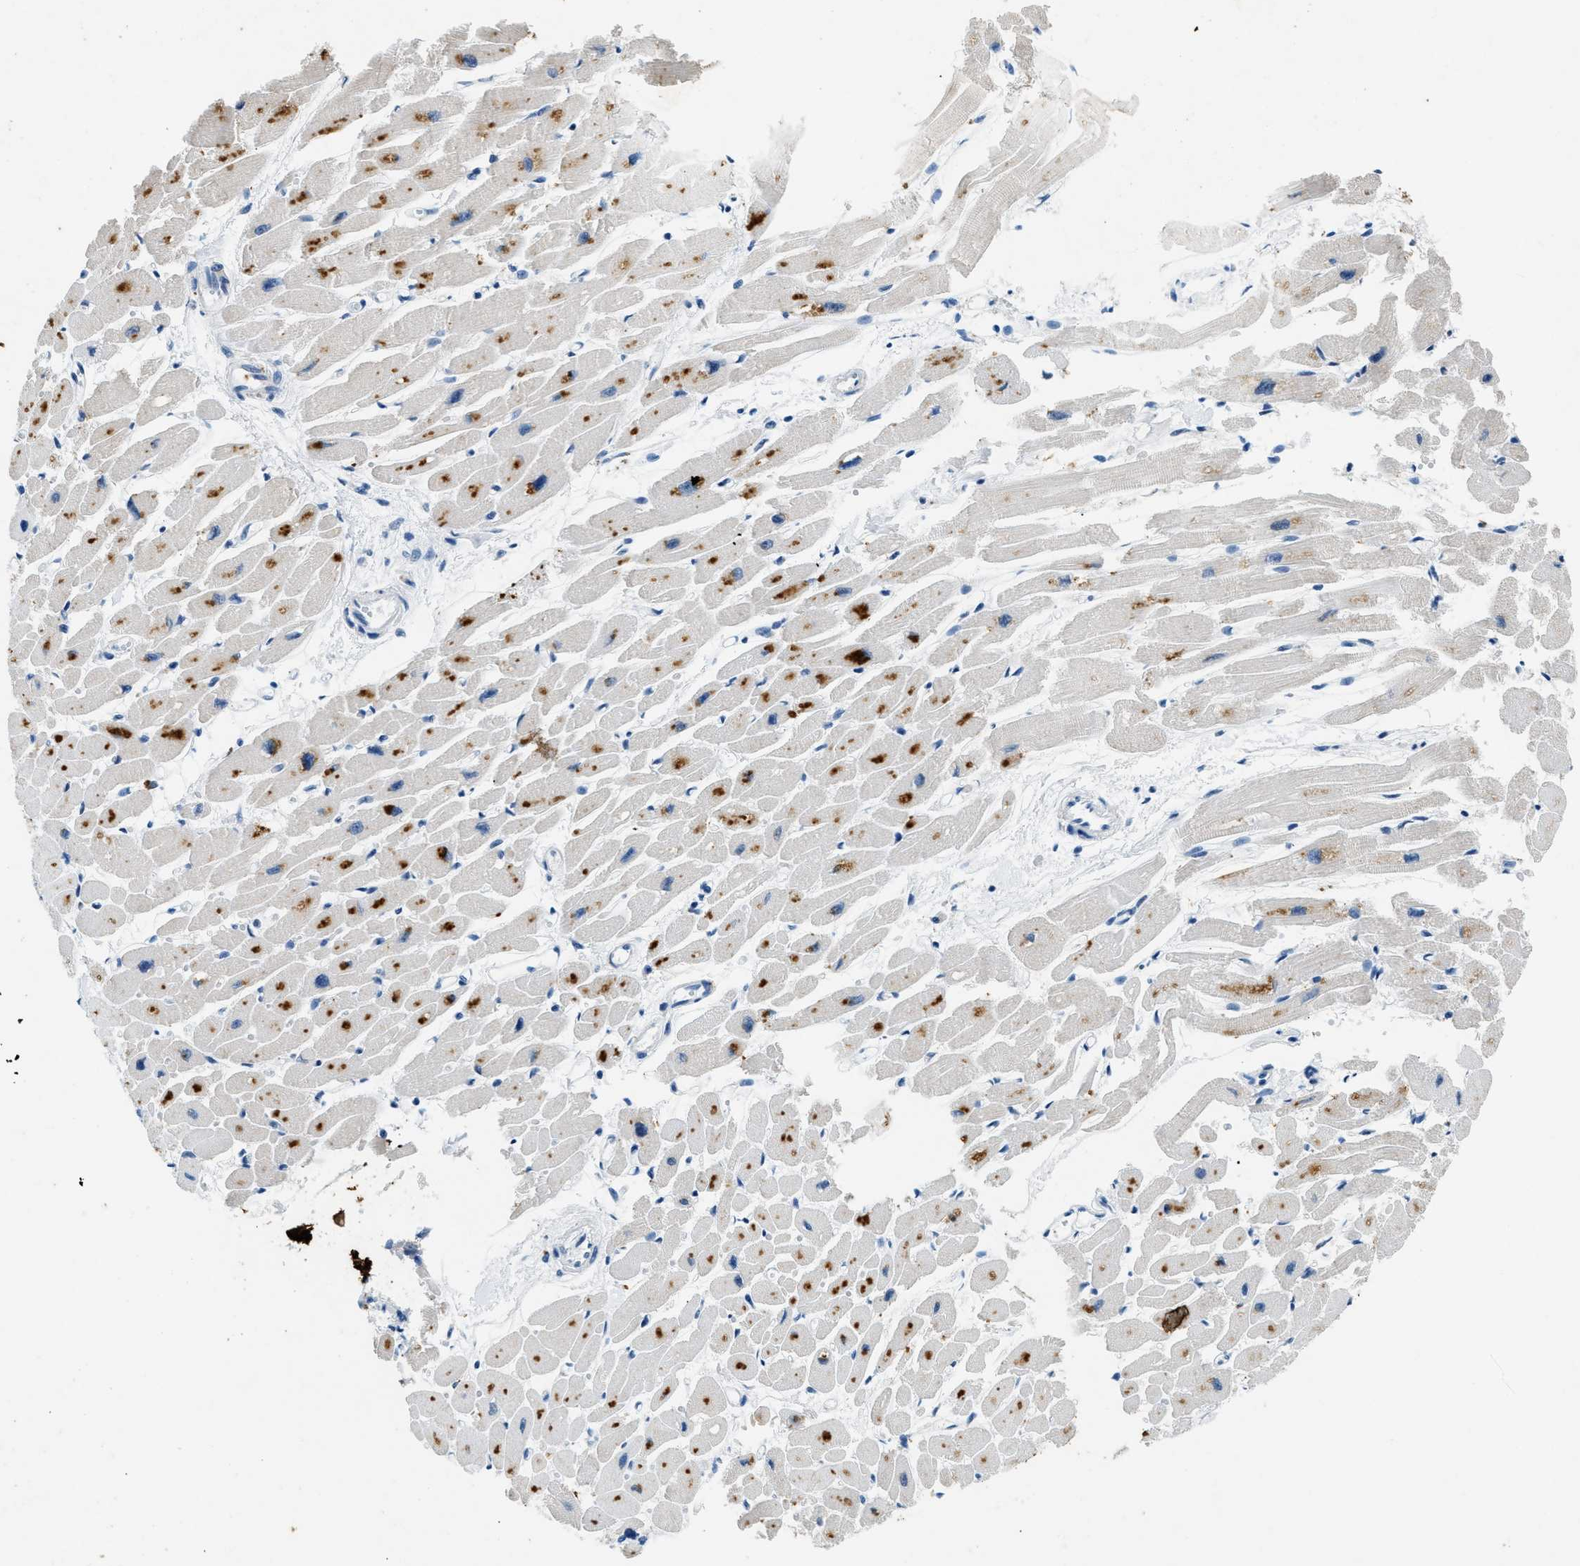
{"staining": {"intensity": "moderate", "quantity": "25%-75%", "location": "cytoplasmic/membranous"}, "tissue": "heart muscle", "cell_type": "Cardiomyocytes", "image_type": "normal", "snomed": [{"axis": "morphology", "description": "Normal tissue, NOS"}, {"axis": "topography", "description": "Heart"}], "caption": "This is an image of immunohistochemistry staining of benign heart muscle, which shows moderate staining in the cytoplasmic/membranous of cardiomyocytes.", "gene": "CFAP20", "patient": {"sex": "female", "age": 54}}